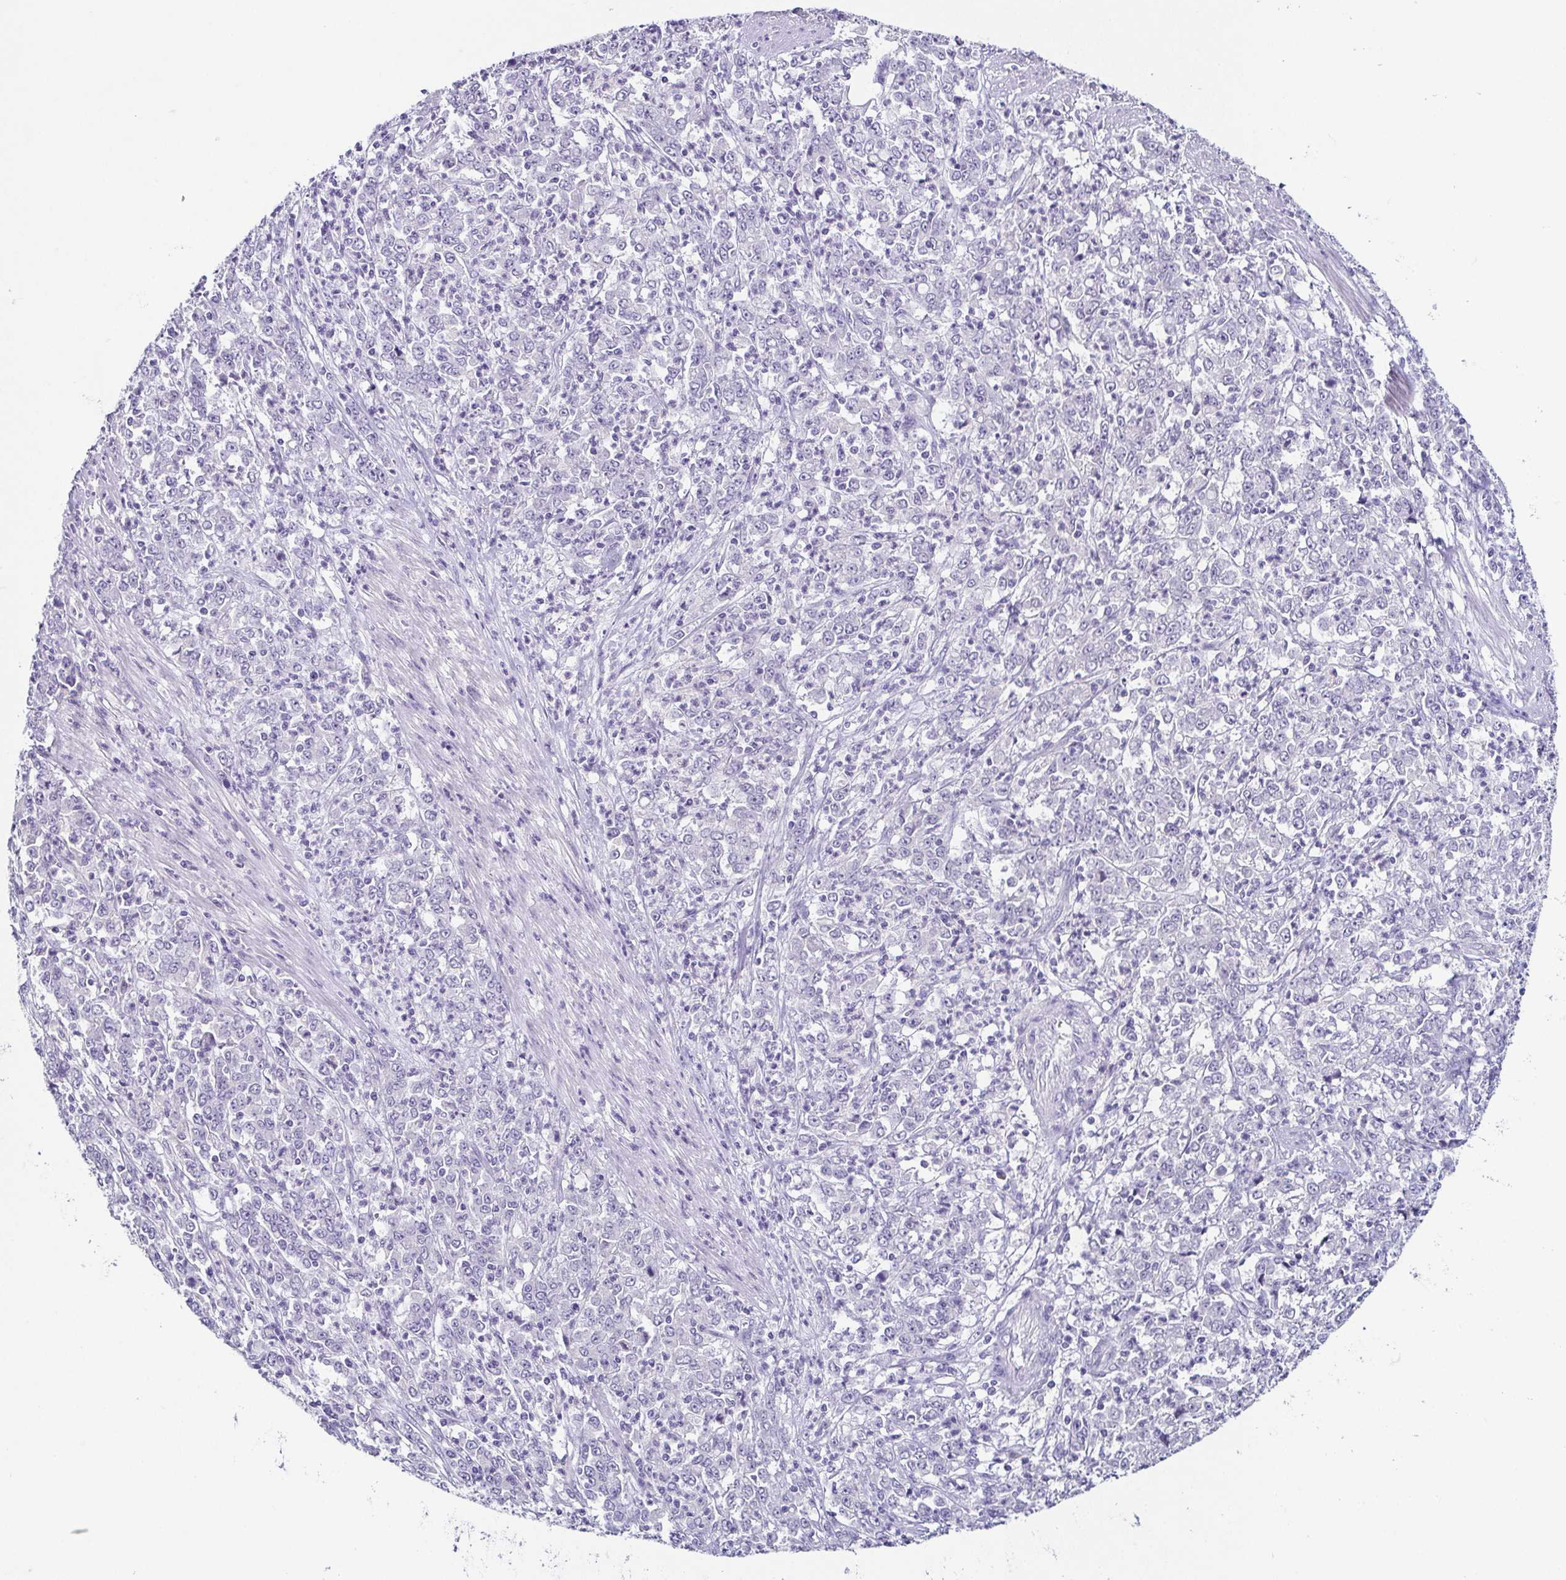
{"staining": {"intensity": "negative", "quantity": "none", "location": "none"}, "tissue": "stomach cancer", "cell_type": "Tumor cells", "image_type": "cancer", "snomed": [{"axis": "morphology", "description": "Adenocarcinoma, NOS"}, {"axis": "topography", "description": "Stomach, lower"}], "caption": "Histopathology image shows no significant protein positivity in tumor cells of adenocarcinoma (stomach).", "gene": "TP73", "patient": {"sex": "female", "age": 71}}